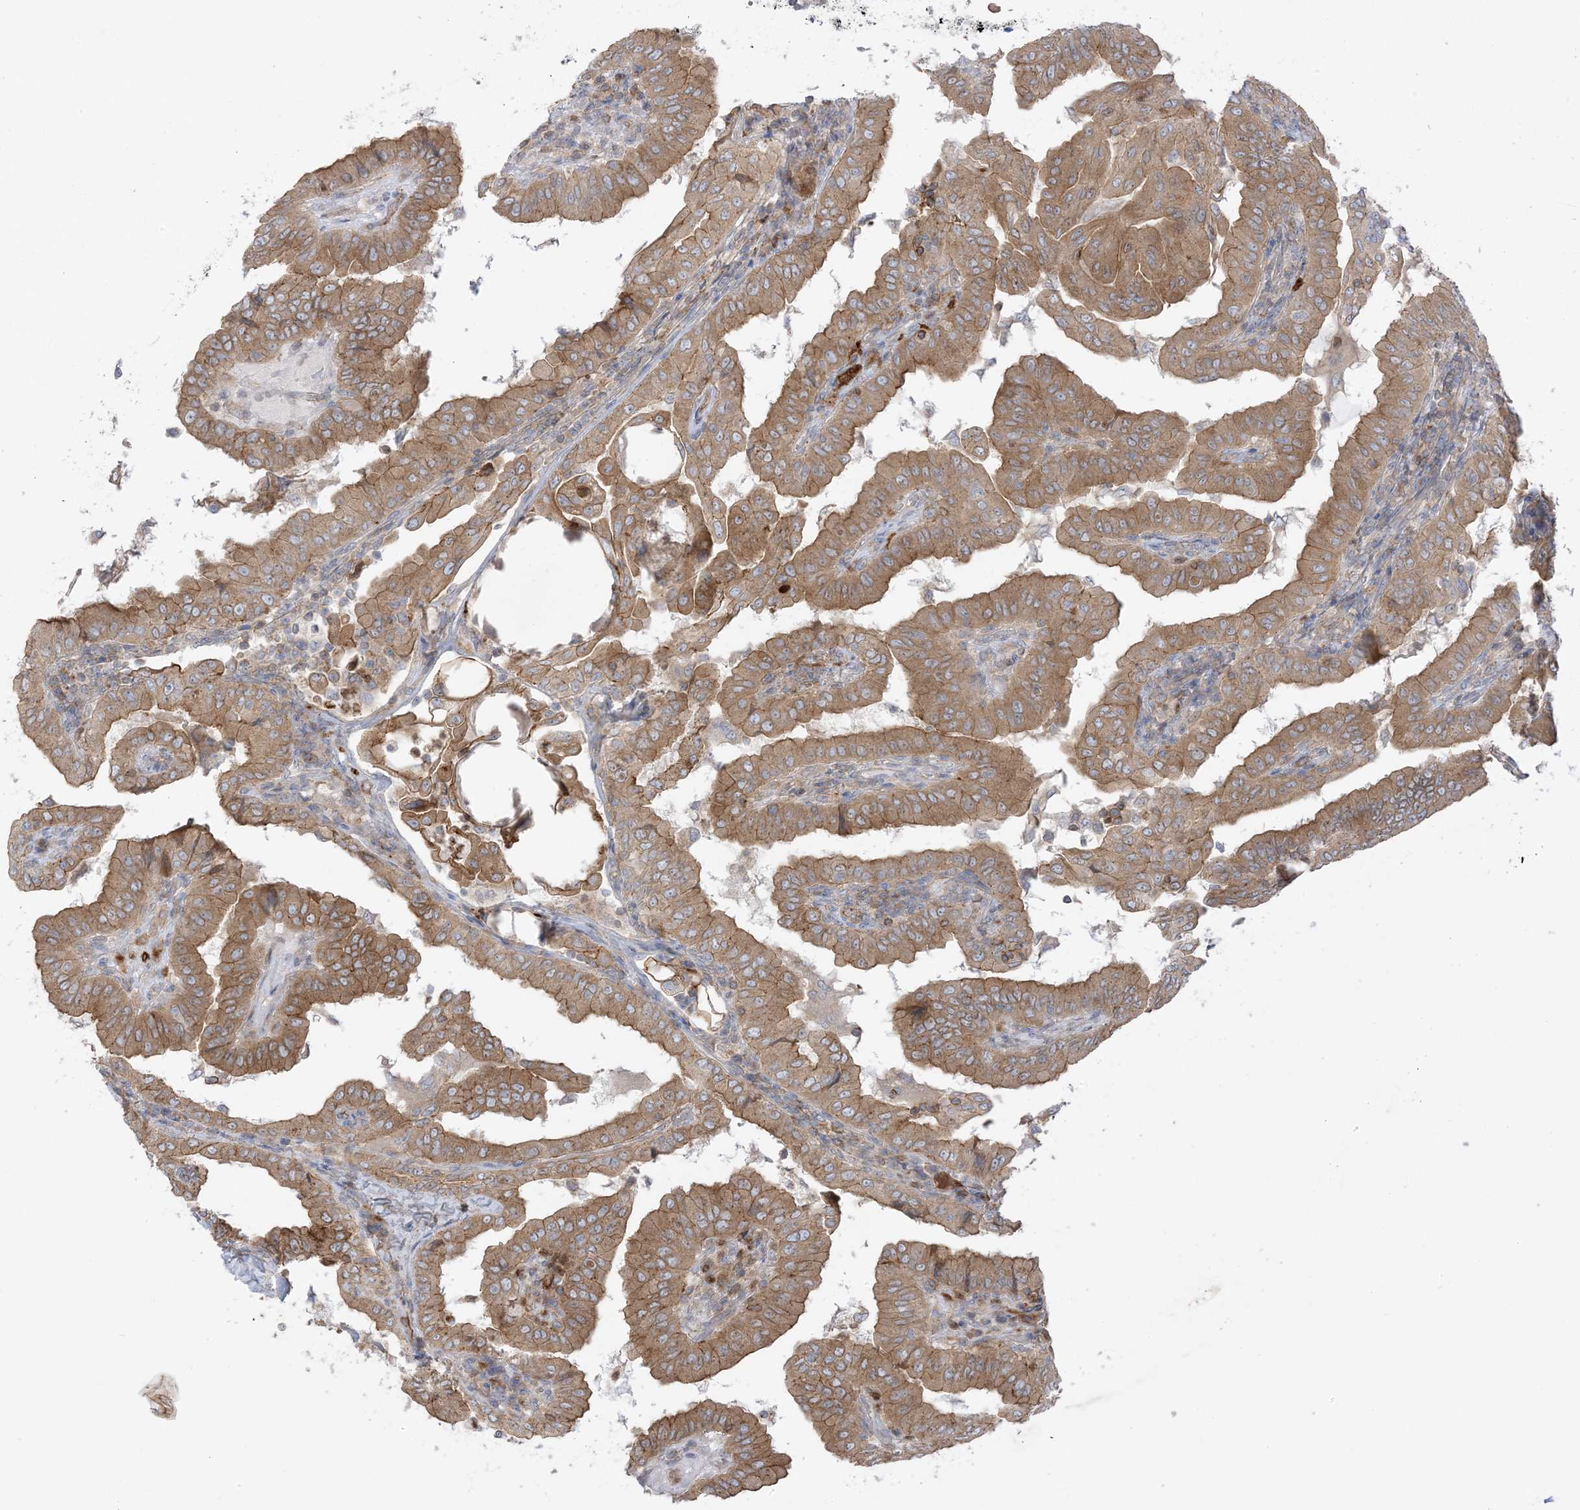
{"staining": {"intensity": "moderate", "quantity": ">75%", "location": "cytoplasmic/membranous"}, "tissue": "thyroid cancer", "cell_type": "Tumor cells", "image_type": "cancer", "snomed": [{"axis": "morphology", "description": "Papillary adenocarcinoma, NOS"}, {"axis": "topography", "description": "Thyroid gland"}], "caption": "Immunohistochemical staining of human papillary adenocarcinoma (thyroid) exhibits medium levels of moderate cytoplasmic/membranous positivity in approximately >75% of tumor cells.", "gene": "ICMT", "patient": {"sex": "male", "age": 33}}